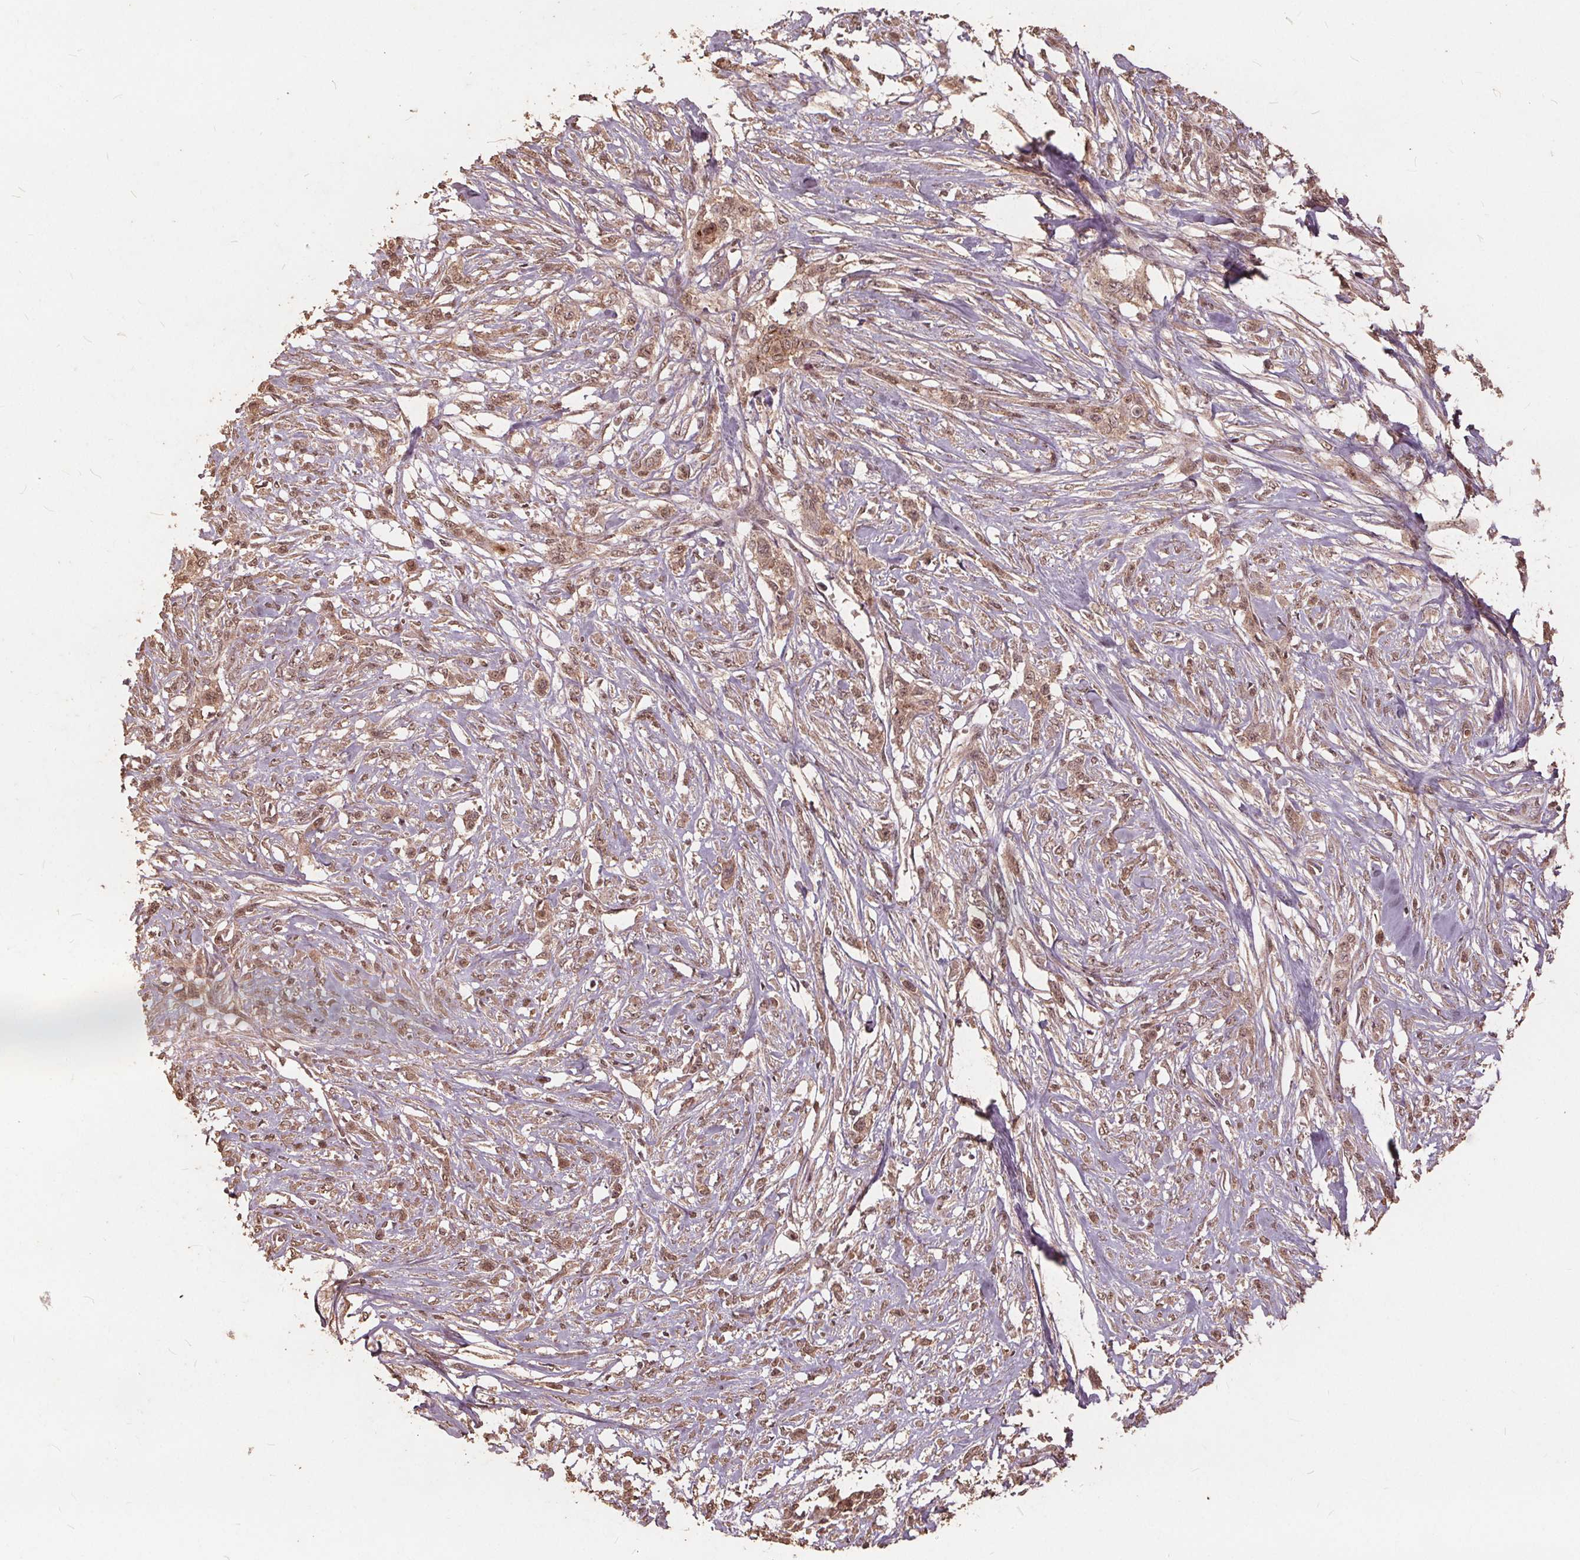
{"staining": {"intensity": "moderate", "quantity": ">75%", "location": "cytoplasmic/membranous,nuclear"}, "tissue": "skin cancer", "cell_type": "Tumor cells", "image_type": "cancer", "snomed": [{"axis": "morphology", "description": "Squamous cell carcinoma, NOS"}, {"axis": "topography", "description": "Skin"}], "caption": "Protein staining of skin squamous cell carcinoma tissue exhibits moderate cytoplasmic/membranous and nuclear staining in approximately >75% of tumor cells.", "gene": "DSG3", "patient": {"sex": "male", "age": 79}}